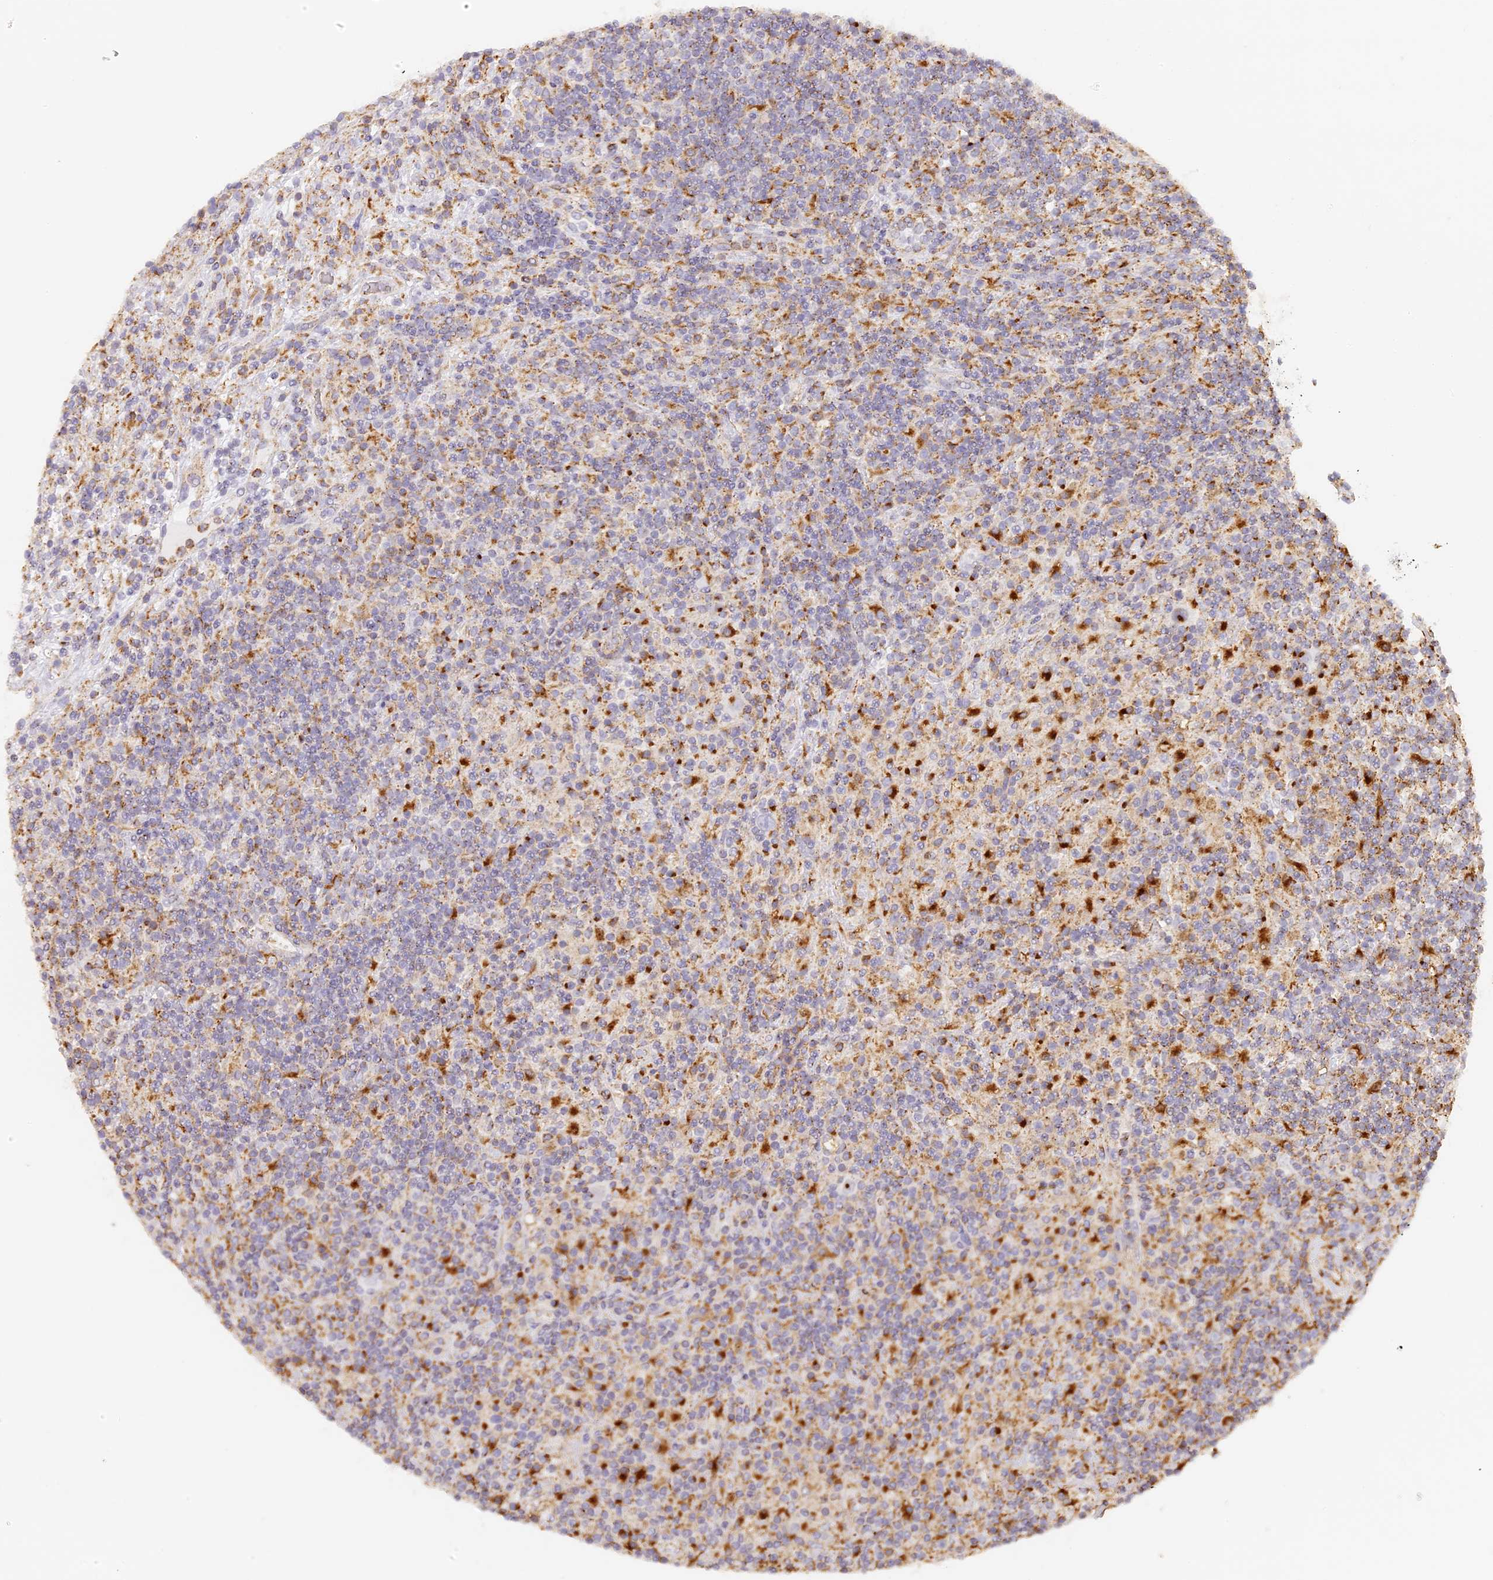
{"staining": {"intensity": "moderate", "quantity": "<25%", "location": "cytoplasmic/membranous"}, "tissue": "lymphoma", "cell_type": "Tumor cells", "image_type": "cancer", "snomed": [{"axis": "morphology", "description": "Hodgkin's disease, NOS"}, {"axis": "topography", "description": "Lymph node"}], "caption": "DAB (3,3'-diaminobenzidine) immunohistochemical staining of human lymphoma exhibits moderate cytoplasmic/membranous protein staining in approximately <25% of tumor cells. The staining is performed using DAB (3,3'-diaminobenzidine) brown chromogen to label protein expression. The nuclei are counter-stained blue using hematoxylin.", "gene": "LAMP2", "patient": {"sex": "male", "age": 70}}